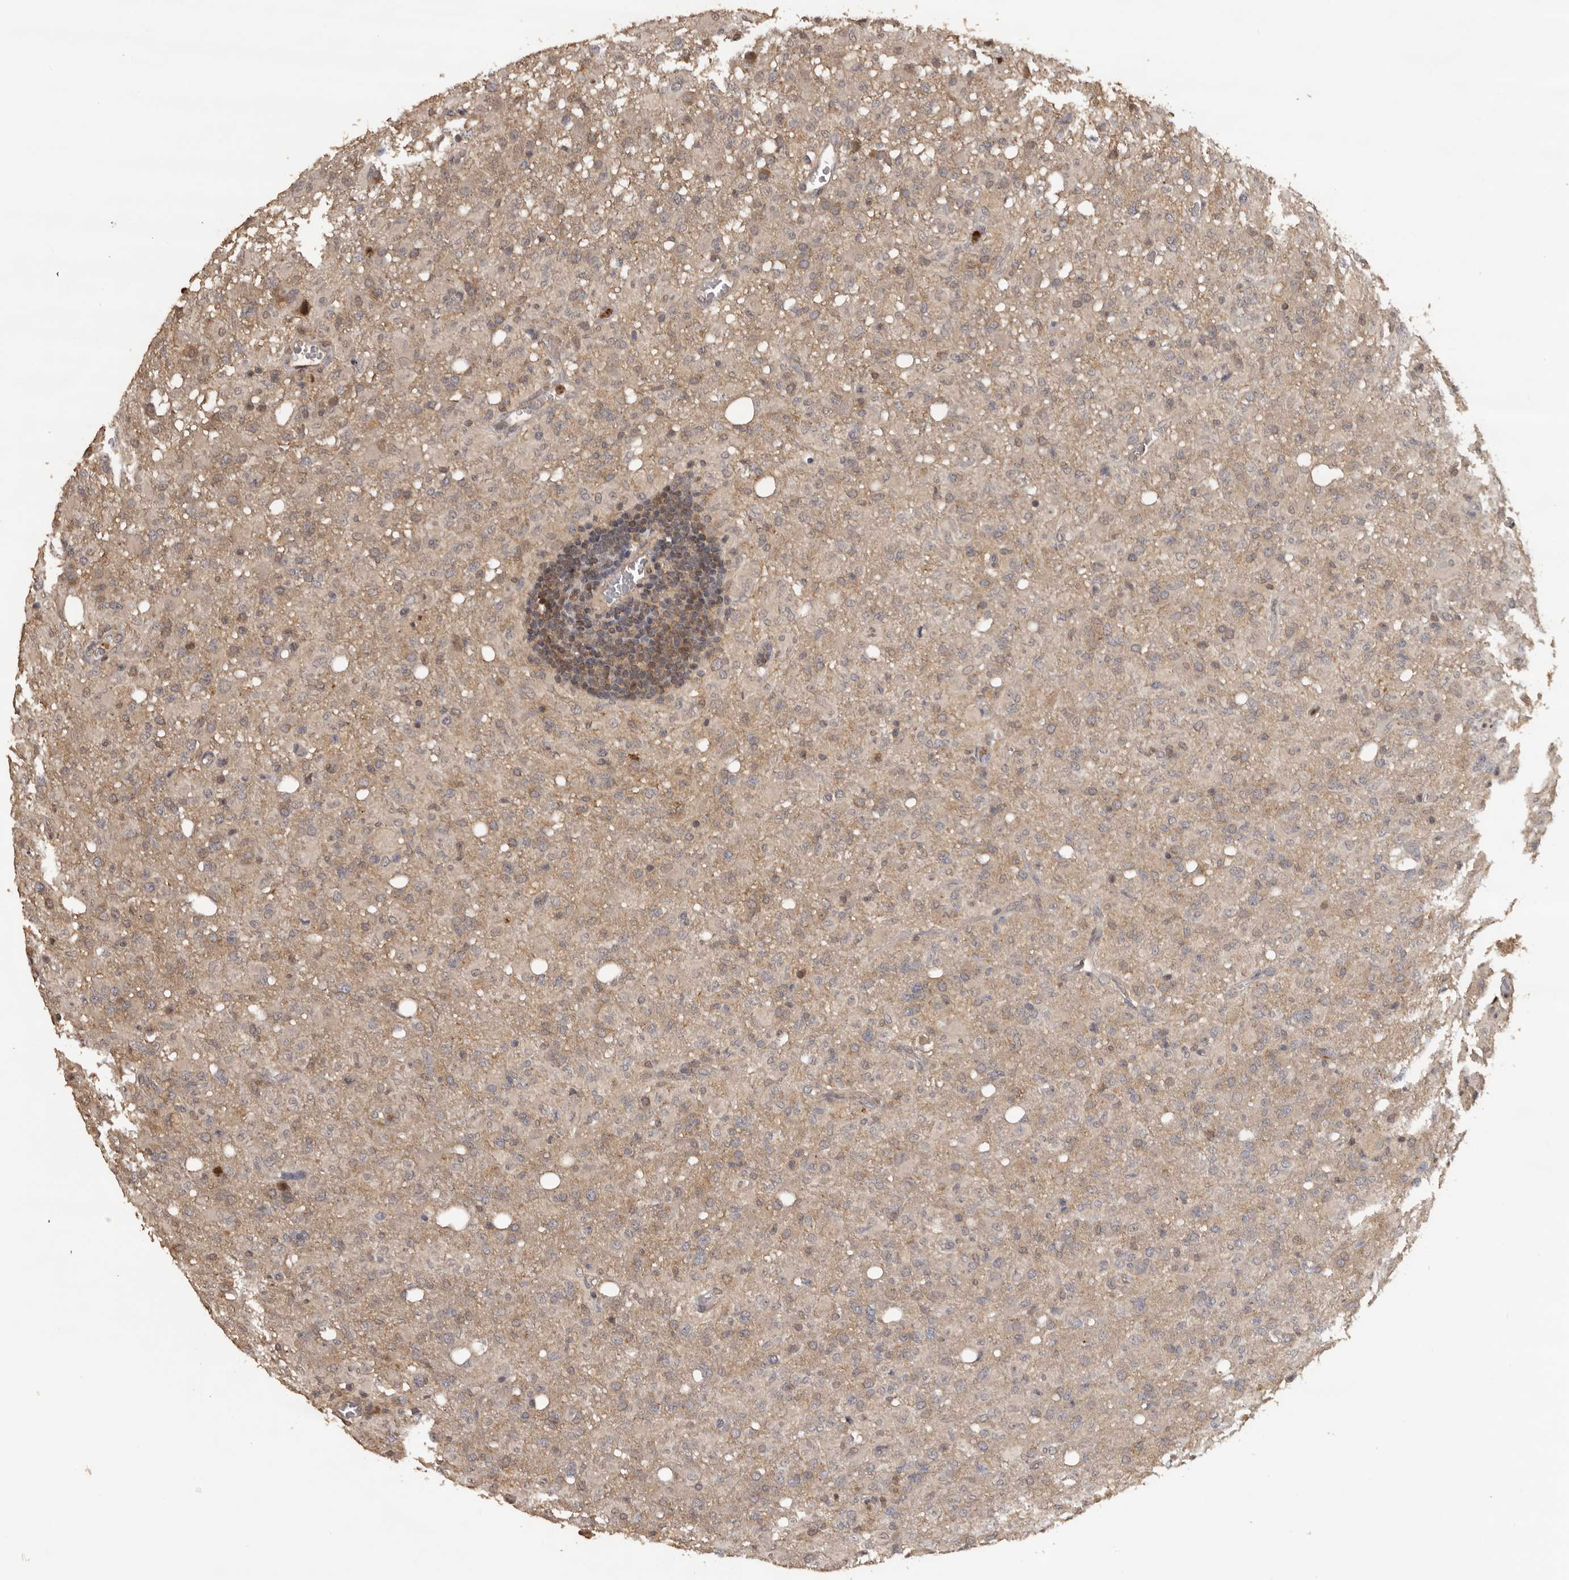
{"staining": {"intensity": "weak", "quantity": ">75%", "location": "cytoplasmic/membranous"}, "tissue": "glioma", "cell_type": "Tumor cells", "image_type": "cancer", "snomed": [{"axis": "morphology", "description": "Glioma, malignant, High grade"}, {"axis": "topography", "description": "Brain"}], "caption": "Tumor cells display low levels of weak cytoplasmic/membranous positivity in approximately >75% of cells in human glioma. The protein is shown in brown color, while the nuclei are stained blue.", "gene": "KIF2B", "patient": {"sex": "female", "age": 57}}